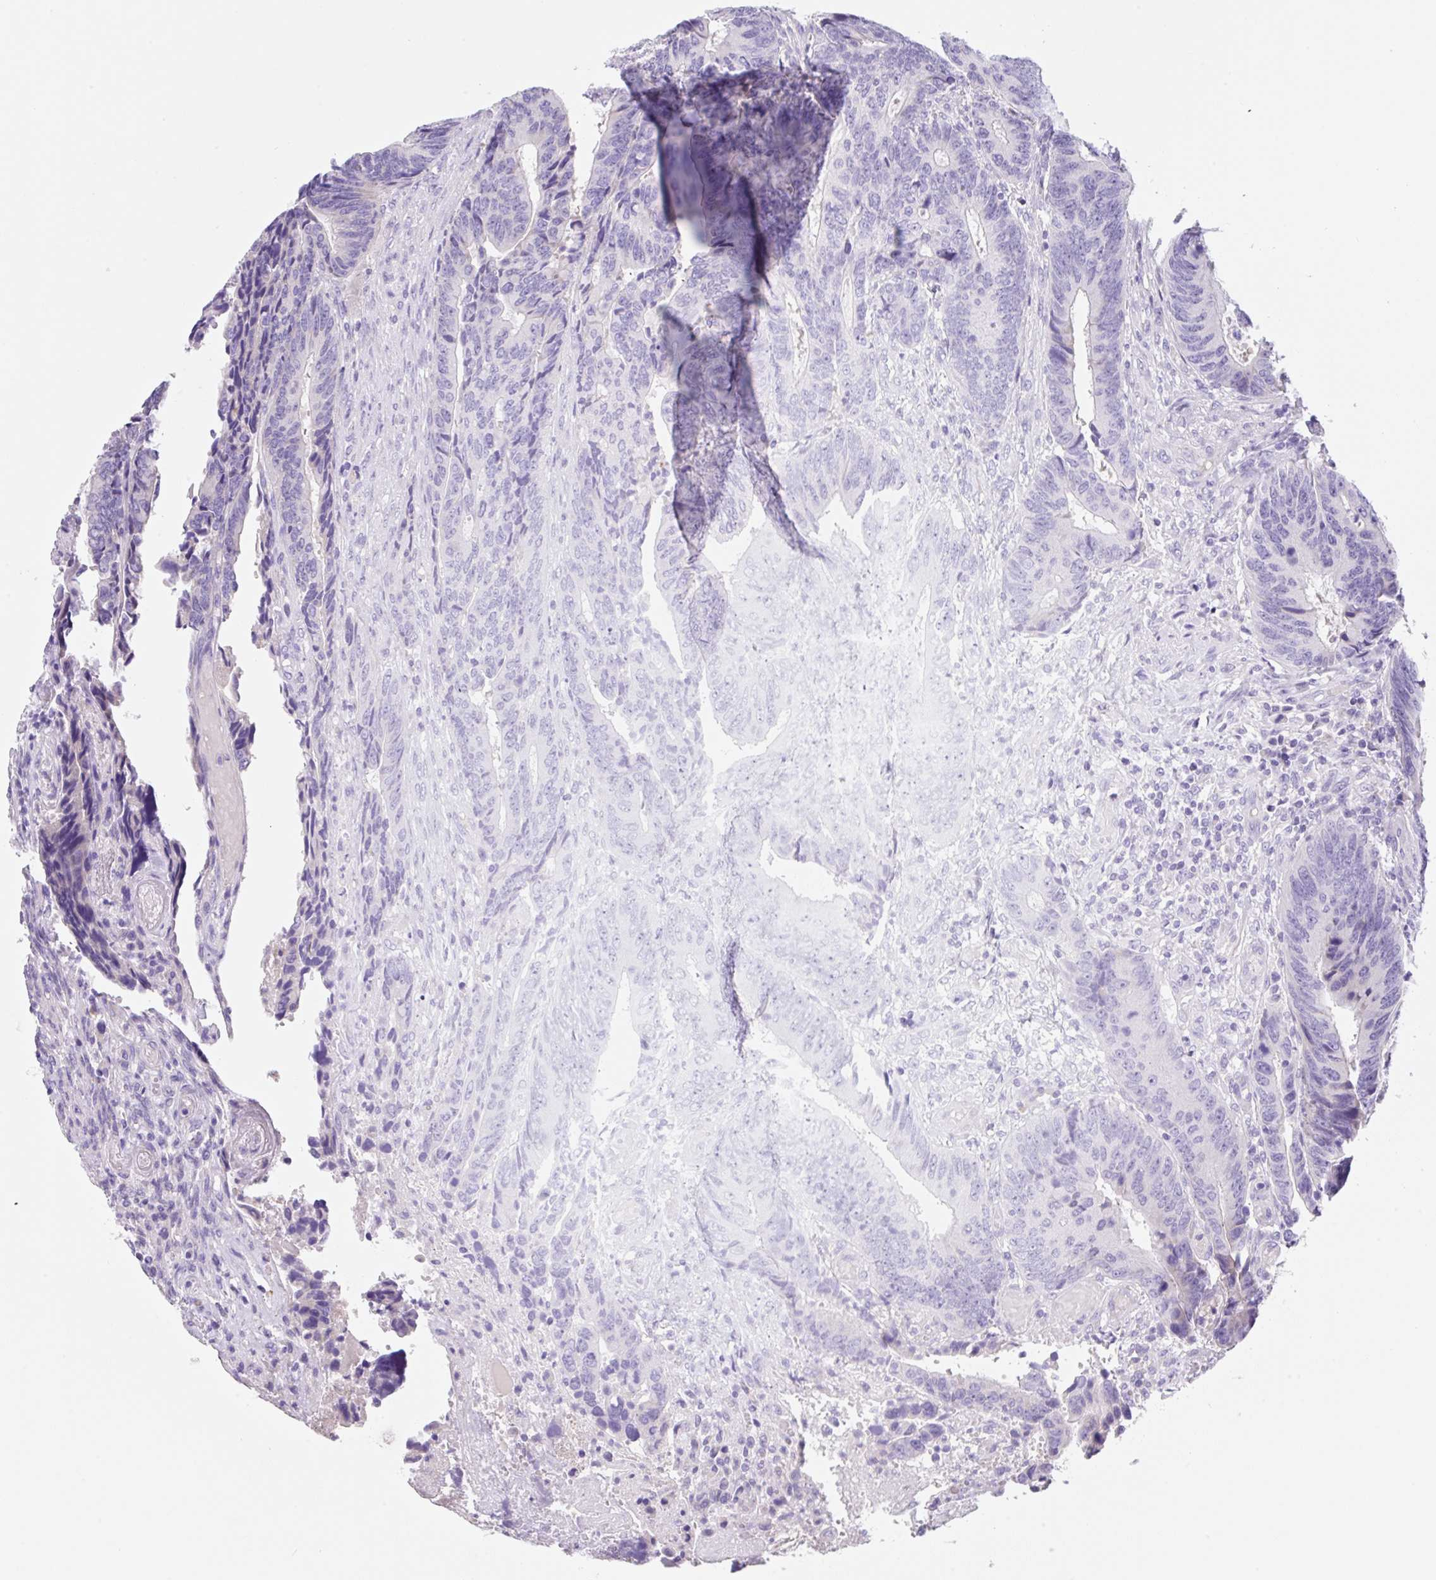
{"staining": {"intensity": "negative", "quantity": "none", "location": "none"}, "tissue": "colorectal cancer", "cell_type": "Tumor cells", "image_type": "cancer", "snomed": [{"axis": "morphology", "description": "Adenocarcinoma, NOS"}, {"axis": "topography", "description": "Colon"}], "caption": "An image of human colorectal adenocarcinoma is negative for staining in tumor cells.", "gene": "KLK8", "patient": {"sex": "male", "age": 87}}